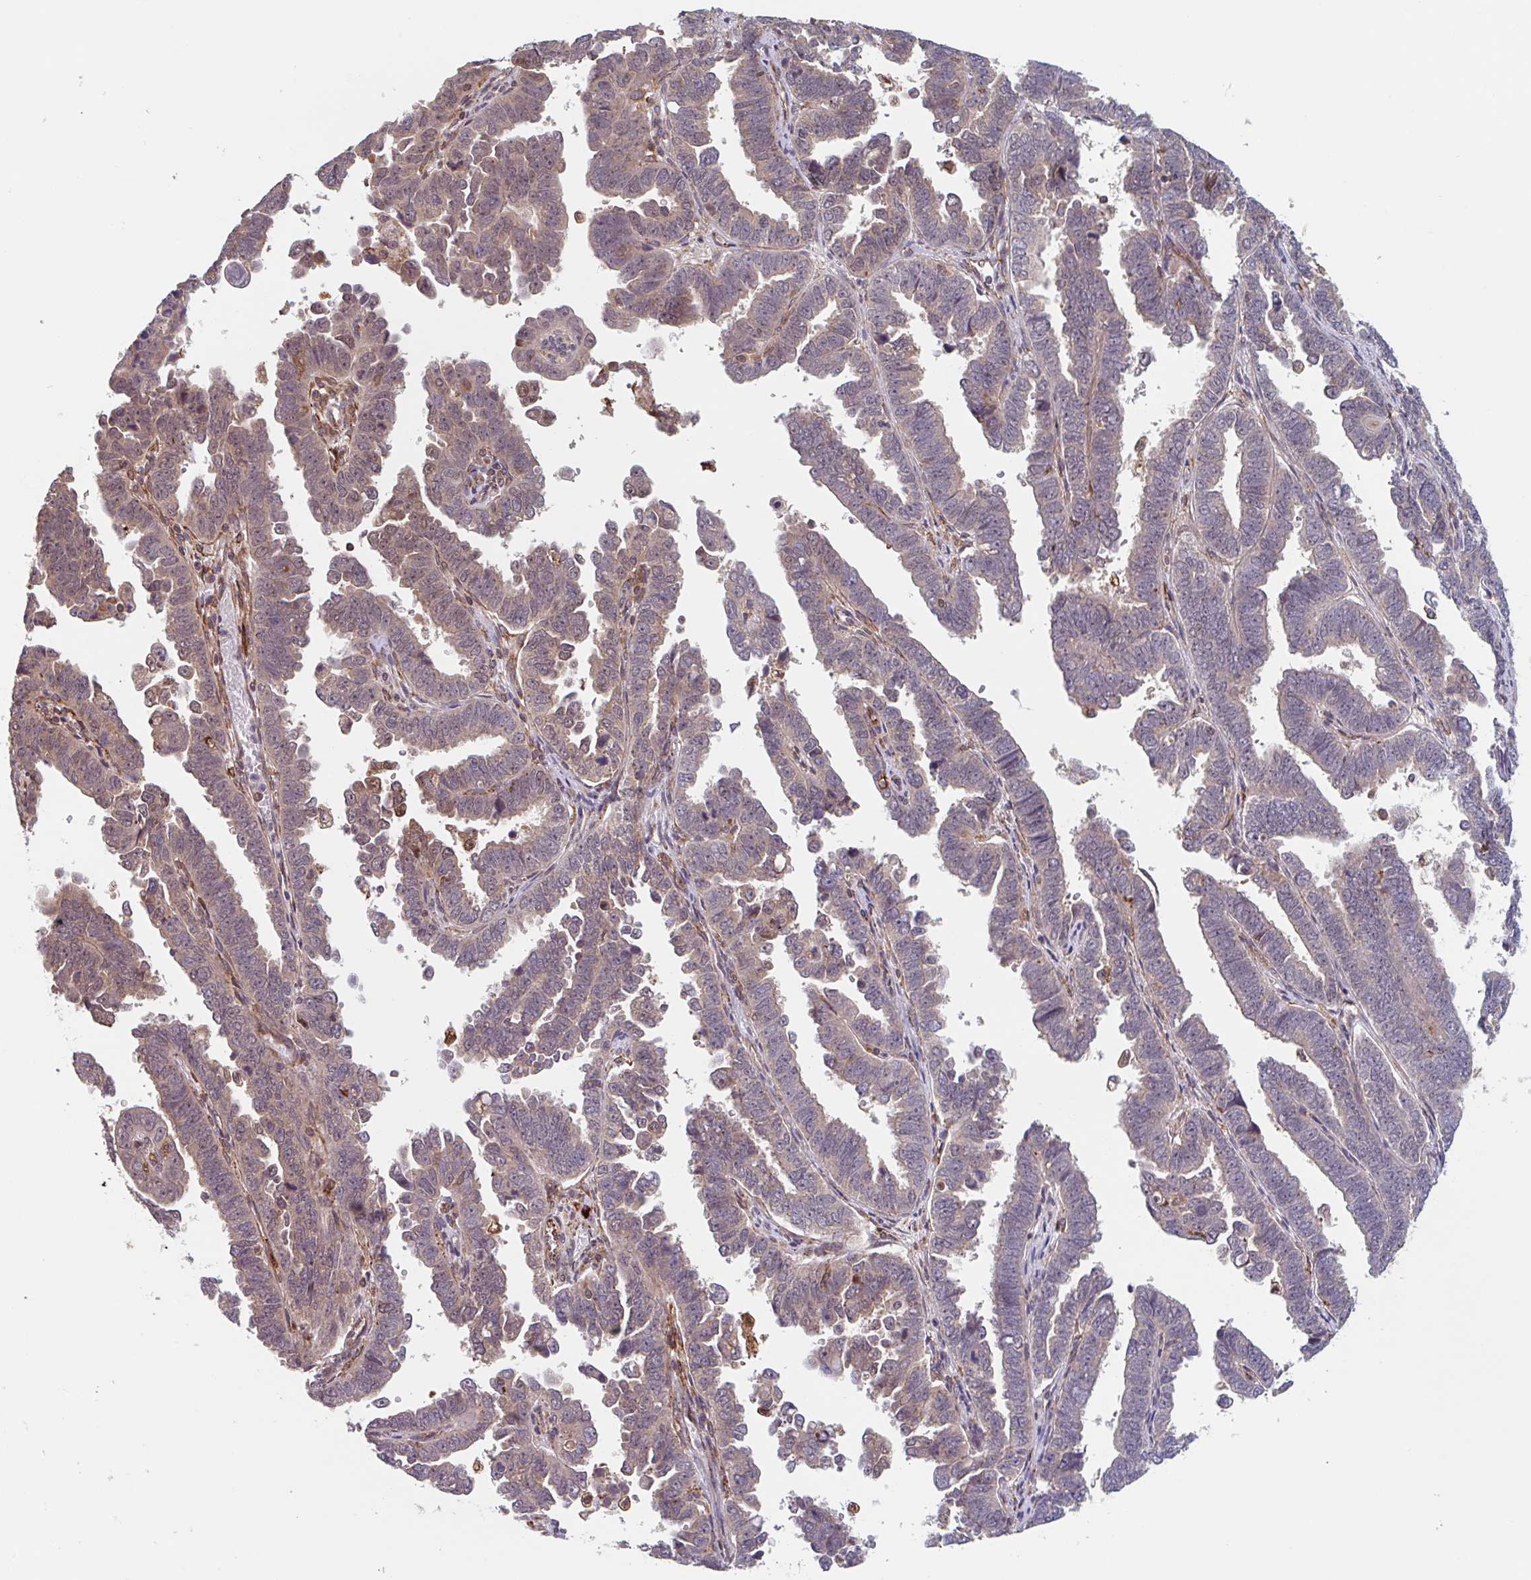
{"staining": {"intensity": "weak", "quantity": "<25%", "location": "nuclear"}, "tissue": "endometrial cancer", "cell_type": "Tumor cells", "image_type": "cancer", "snomed": [{"axis": "morphology", "description": "Adenocarcinoma, NOS"}, {"axis": "topography", "description": "Endometrium"}], "caption": "DAB immunohistochemical staining of human adenocarcinoma (endometrial) reveals no significant positivity in tumor cells. Brightfield microscopy of immunohistochemistry (IHC) stained with DAB (brown) and hematoxylin (blue), captured at high magnification.", "gene": "NUB1", "patient": {"sex": "female", "age": 75}}